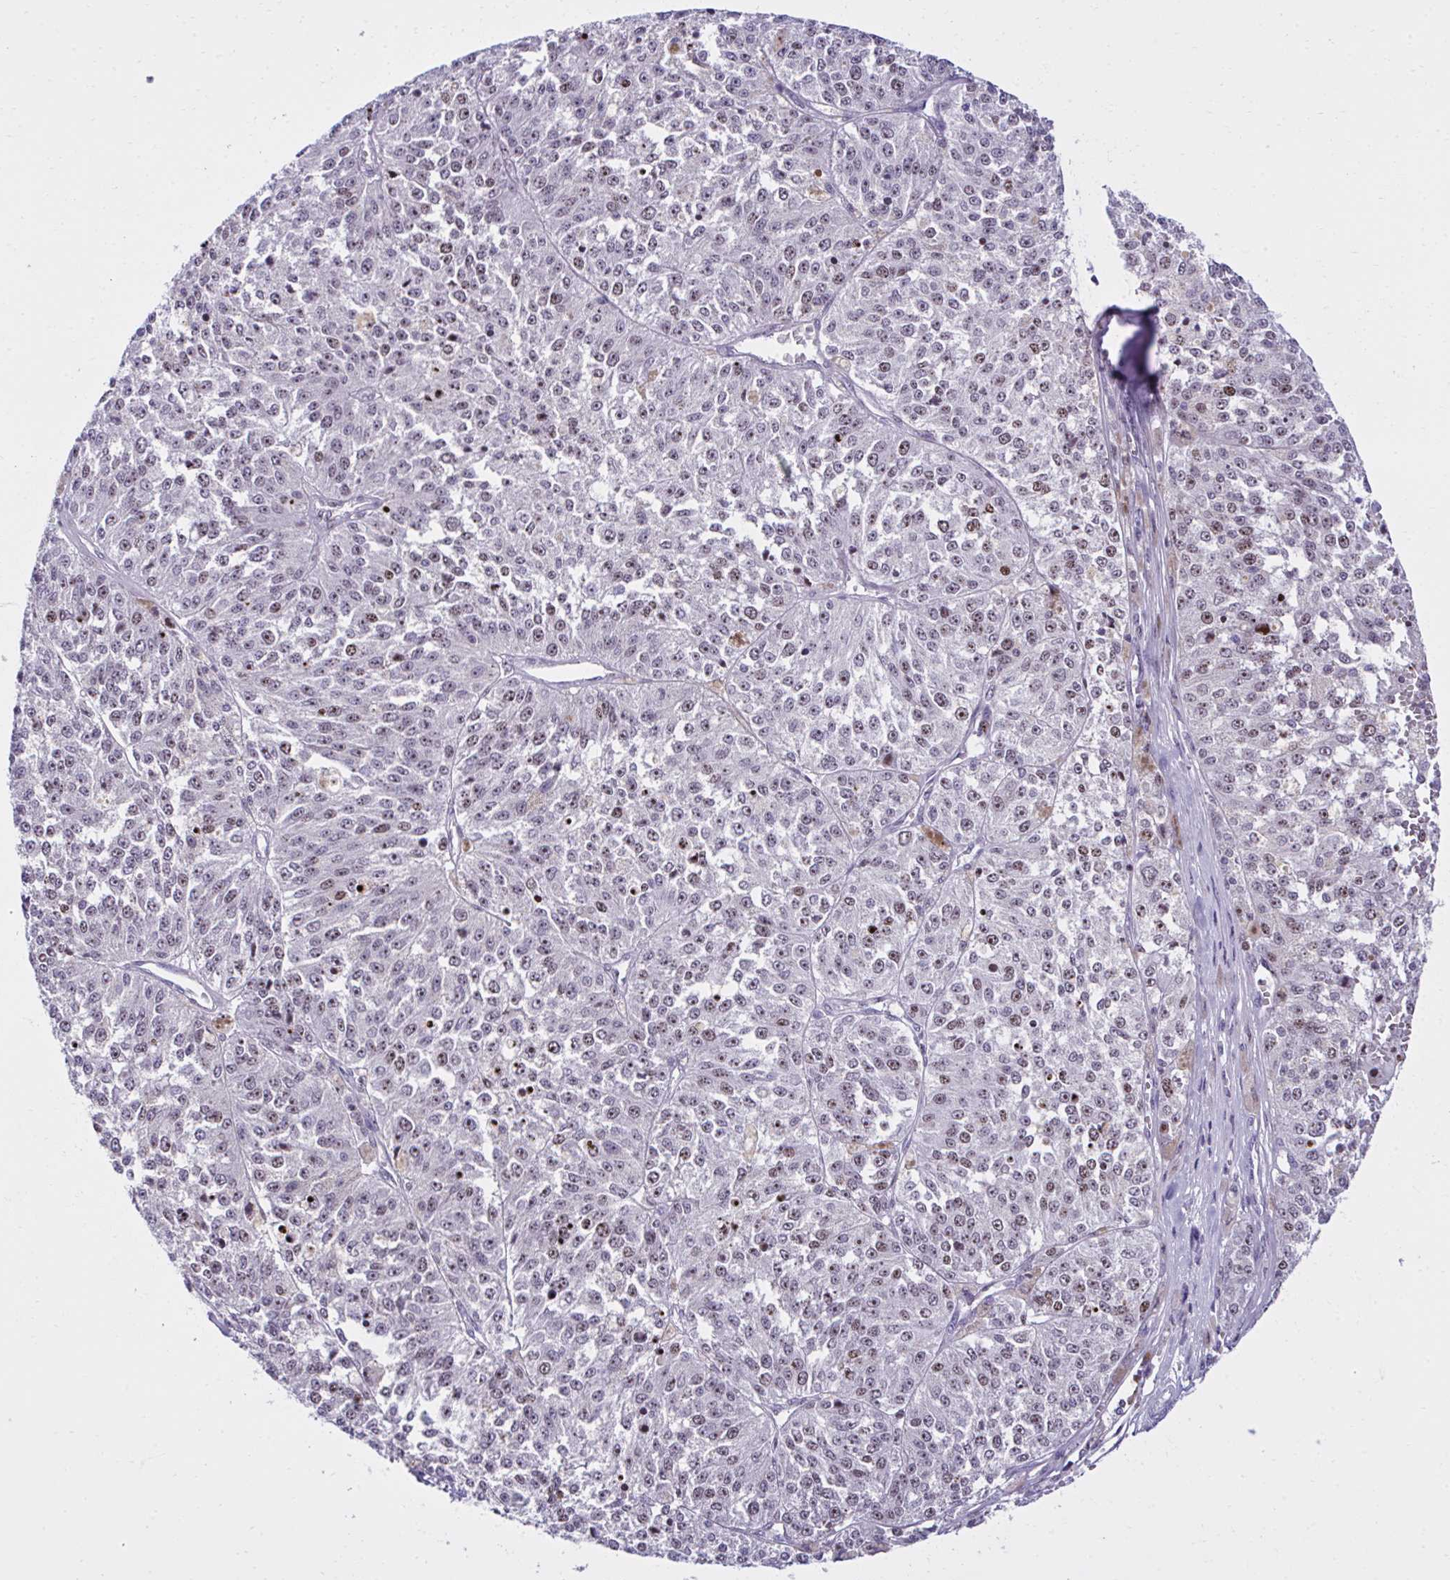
{"staining": {"intensity": "weak", "quantity": "25%-75%", "location": "nuclear"}, "tissue": "melanoma", "cell_type": "Tumor cells", "image_type": "cancer", "snomed": [{"axis": "morphology", "description": "Malignant melanoma, Metastatic site"}, {"axis": "topography", "description": "Lymph node"}], "caption": "Weak nuclear positivity is seen in approximately 25%-75% of tumor cells in melanoma.", "gene": "CEP72", "patient": {"sex": "female", "age": 64}}